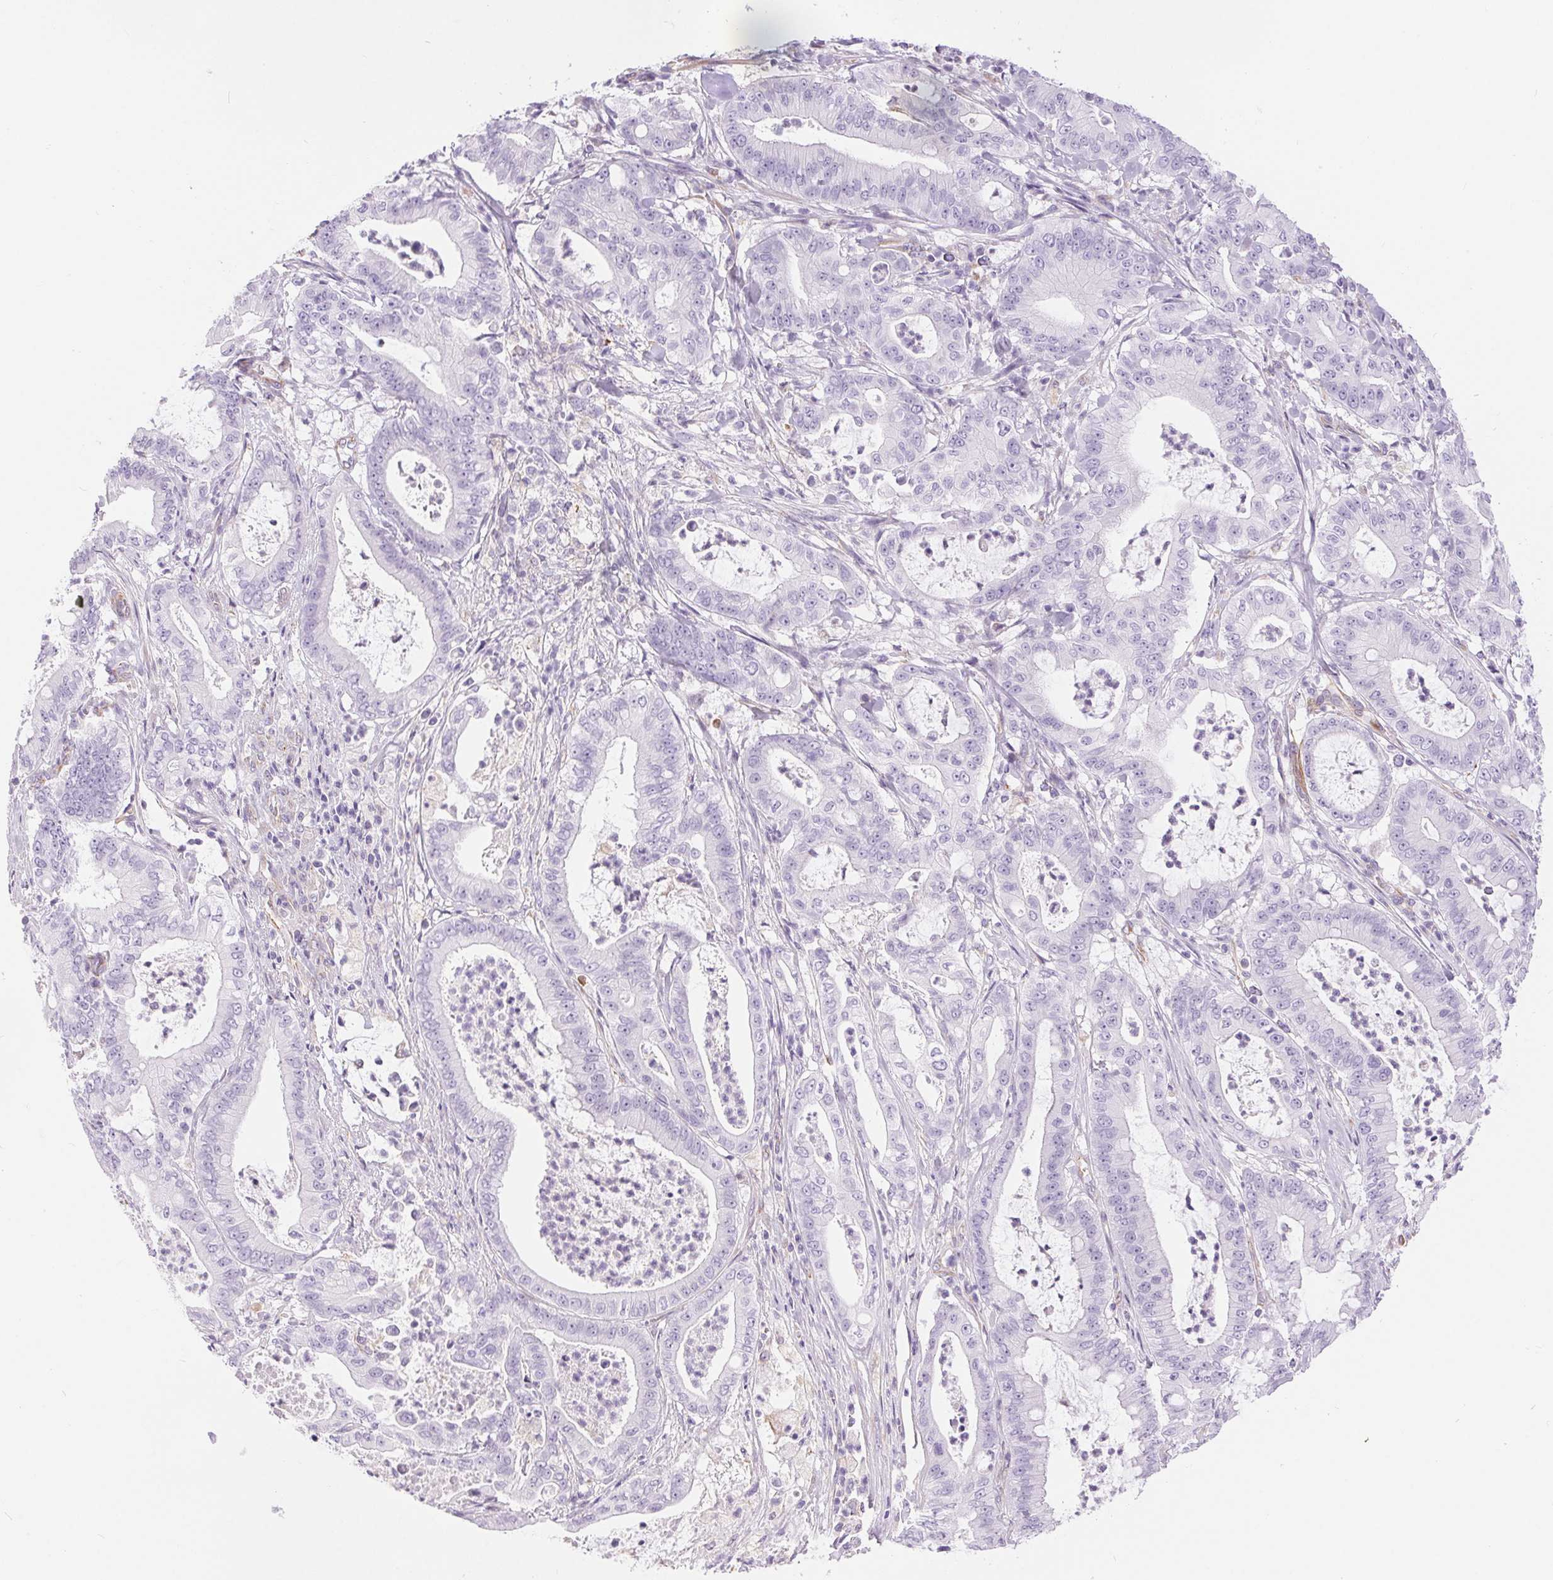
{"staining": {"intensity": "negative", "quantity": "none", "location": "none"}, "tissue": "pancreatic cancer", "cell_type": "Tumor cells", "image_type": "cancer", "snomed": [{"axis": "morphology", "description": "Adenocarcinoma, NOS"}, {"axis": "topography", "description": "Pancreas"}], "caption": "The photomicrograph displays no staining of tumor cells in pancreatic cancer.", "gene": "GFAP", "patient": {"sex": "male", "age": 71}}